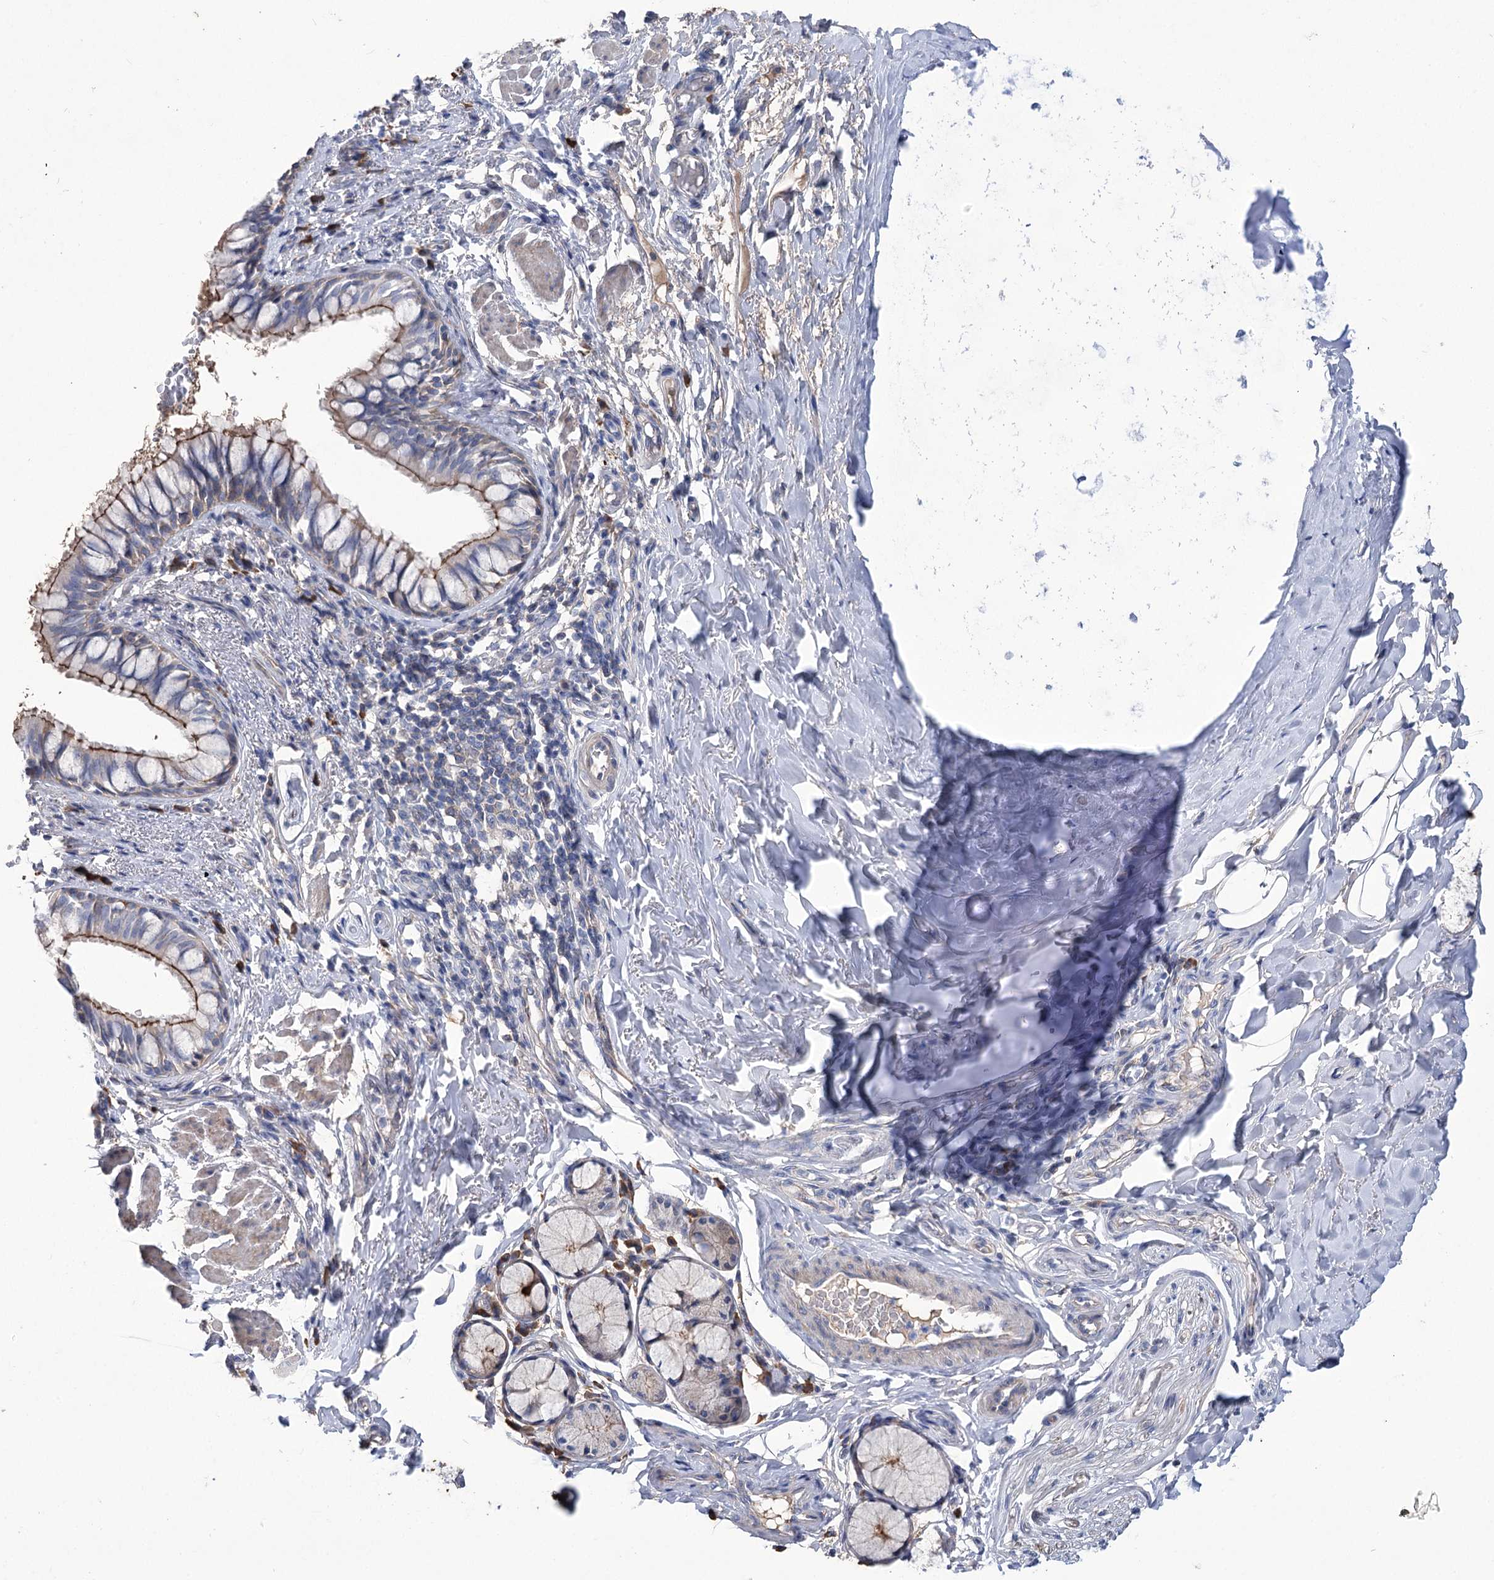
{"staining": {"intensity": "moderate", "quantity": ">75%", "location": "cytoplasmic/membranous"}, "tissue": "bronchus", "cell_type": "Respiratory epithelial cells", "image_type": "normal", "snomed": [{"axis": "morphology", "description": "Normal tissue, NOS"}, {"axis": "topography", "description": "Cartilage tissue"}, {"axis": "topography", "description": "Bronchus"}], "caption": "Bronchus stained for a protein (brown) exhibits moderate cytoplasmic/membranous positive positivity in about >75% of respiratory epithelial cells.", "gene": "CEP164", "patient": {"sex": "female", "age": 36}}